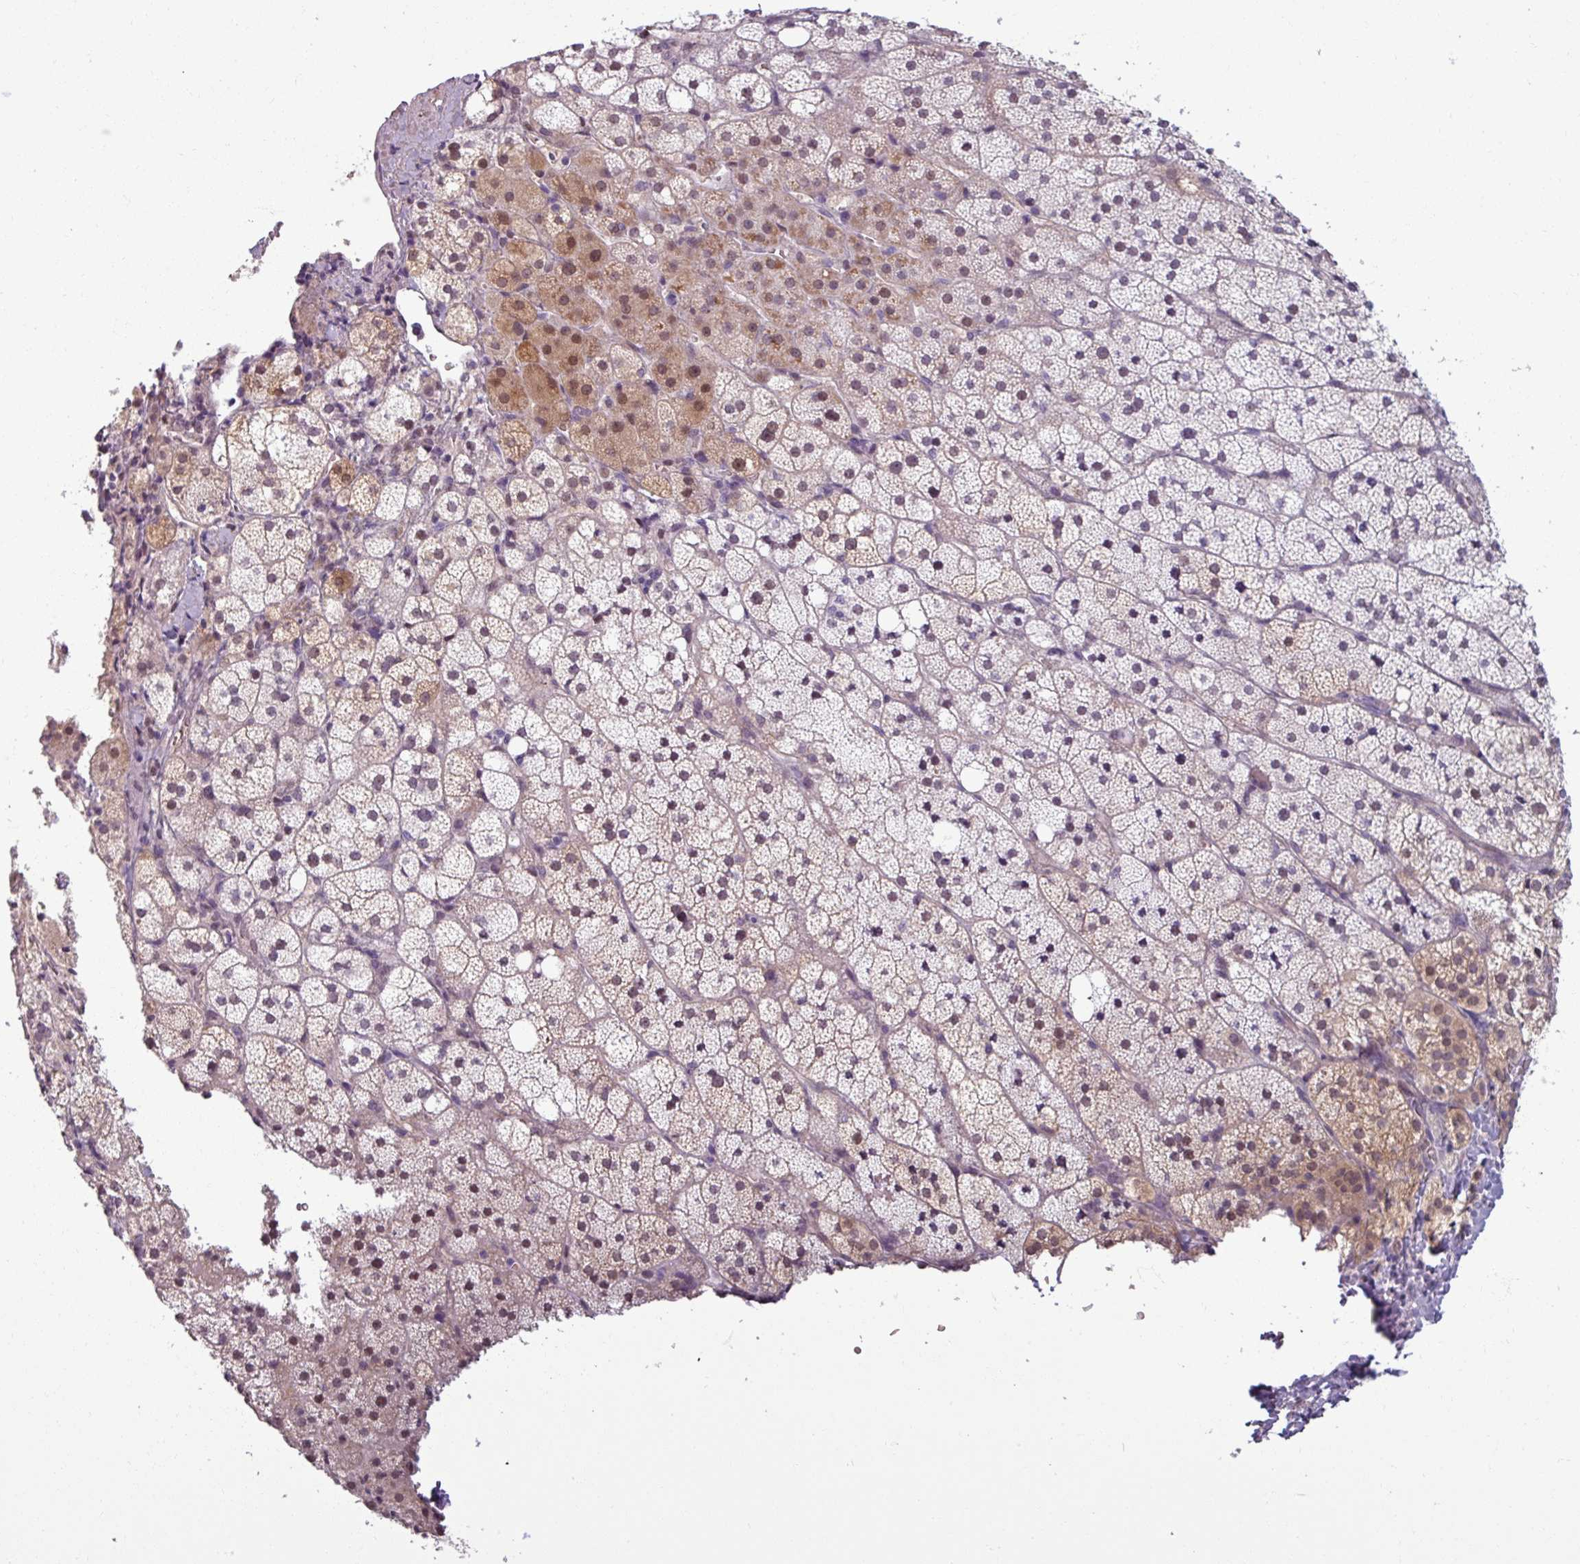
{"staining": {"intensity": "moderate", "quantity": ">75%", "location": "cytoplasmic/membranous,nuclear"}, "tissue": "adrenal gland", "cell_type": "Glandular cells", "image_type": "normal", "snomed": [{"axis": "morphology", "description": "Normal tissue, NOS"}, {"axis": "topography", "description": "Adrenal gland"}], "caption": "Unremarkable adrenal gland displays moderate cytoplasmic/membranous,nuclear staining in approximately >75% of glandular cells, visualized by immunohistochemistry. (IHC, brightfield microscopy, high magnification).", "gene": "PNMA6A", "patient": {"sex": "male", "age": 53}}